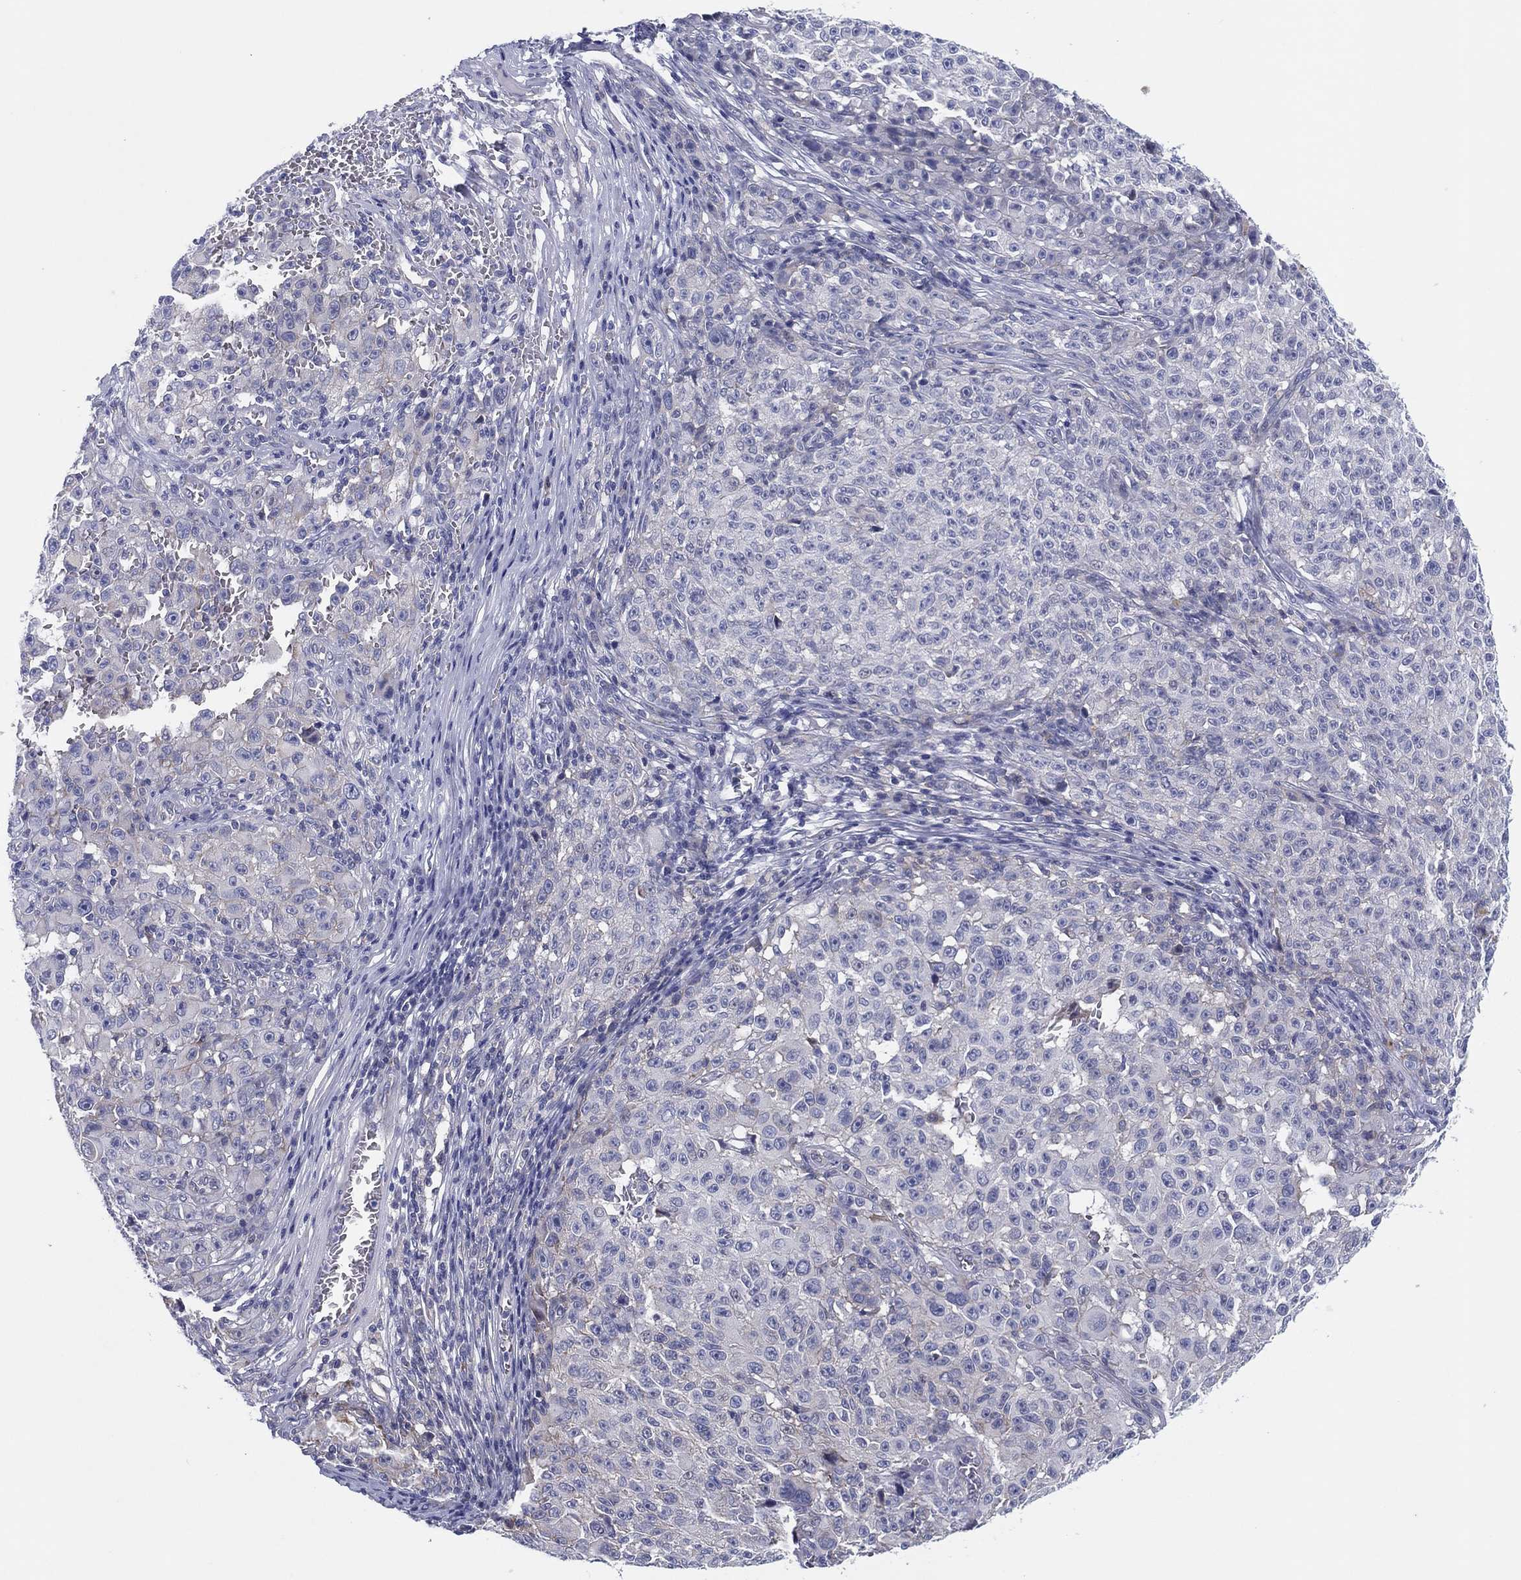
{"staining": {"intensity": "negative", "quantity": "none", "location": "none"}, "tissue": "melanoma", "cell_type": "Tumor cells", "image_type": "cancer", "snomed": [{"axis": "morphology", "description": "Malignant melanoma, NOS"}, {"axis": "topography", "description": "Skin"}], "caption": "Immunohistochemistry (IHC) micrograph of melanoma stained for a protein (brown), which demonstrates no expression in tumor cells. The staining was performed using DAB to visualize the protein expression in brown, while the nuclei were stained in blue with hematoxylin (Magnification: 20x).", "gene": "HEATR4", "patient": {"sex": "female", "age": 82}}